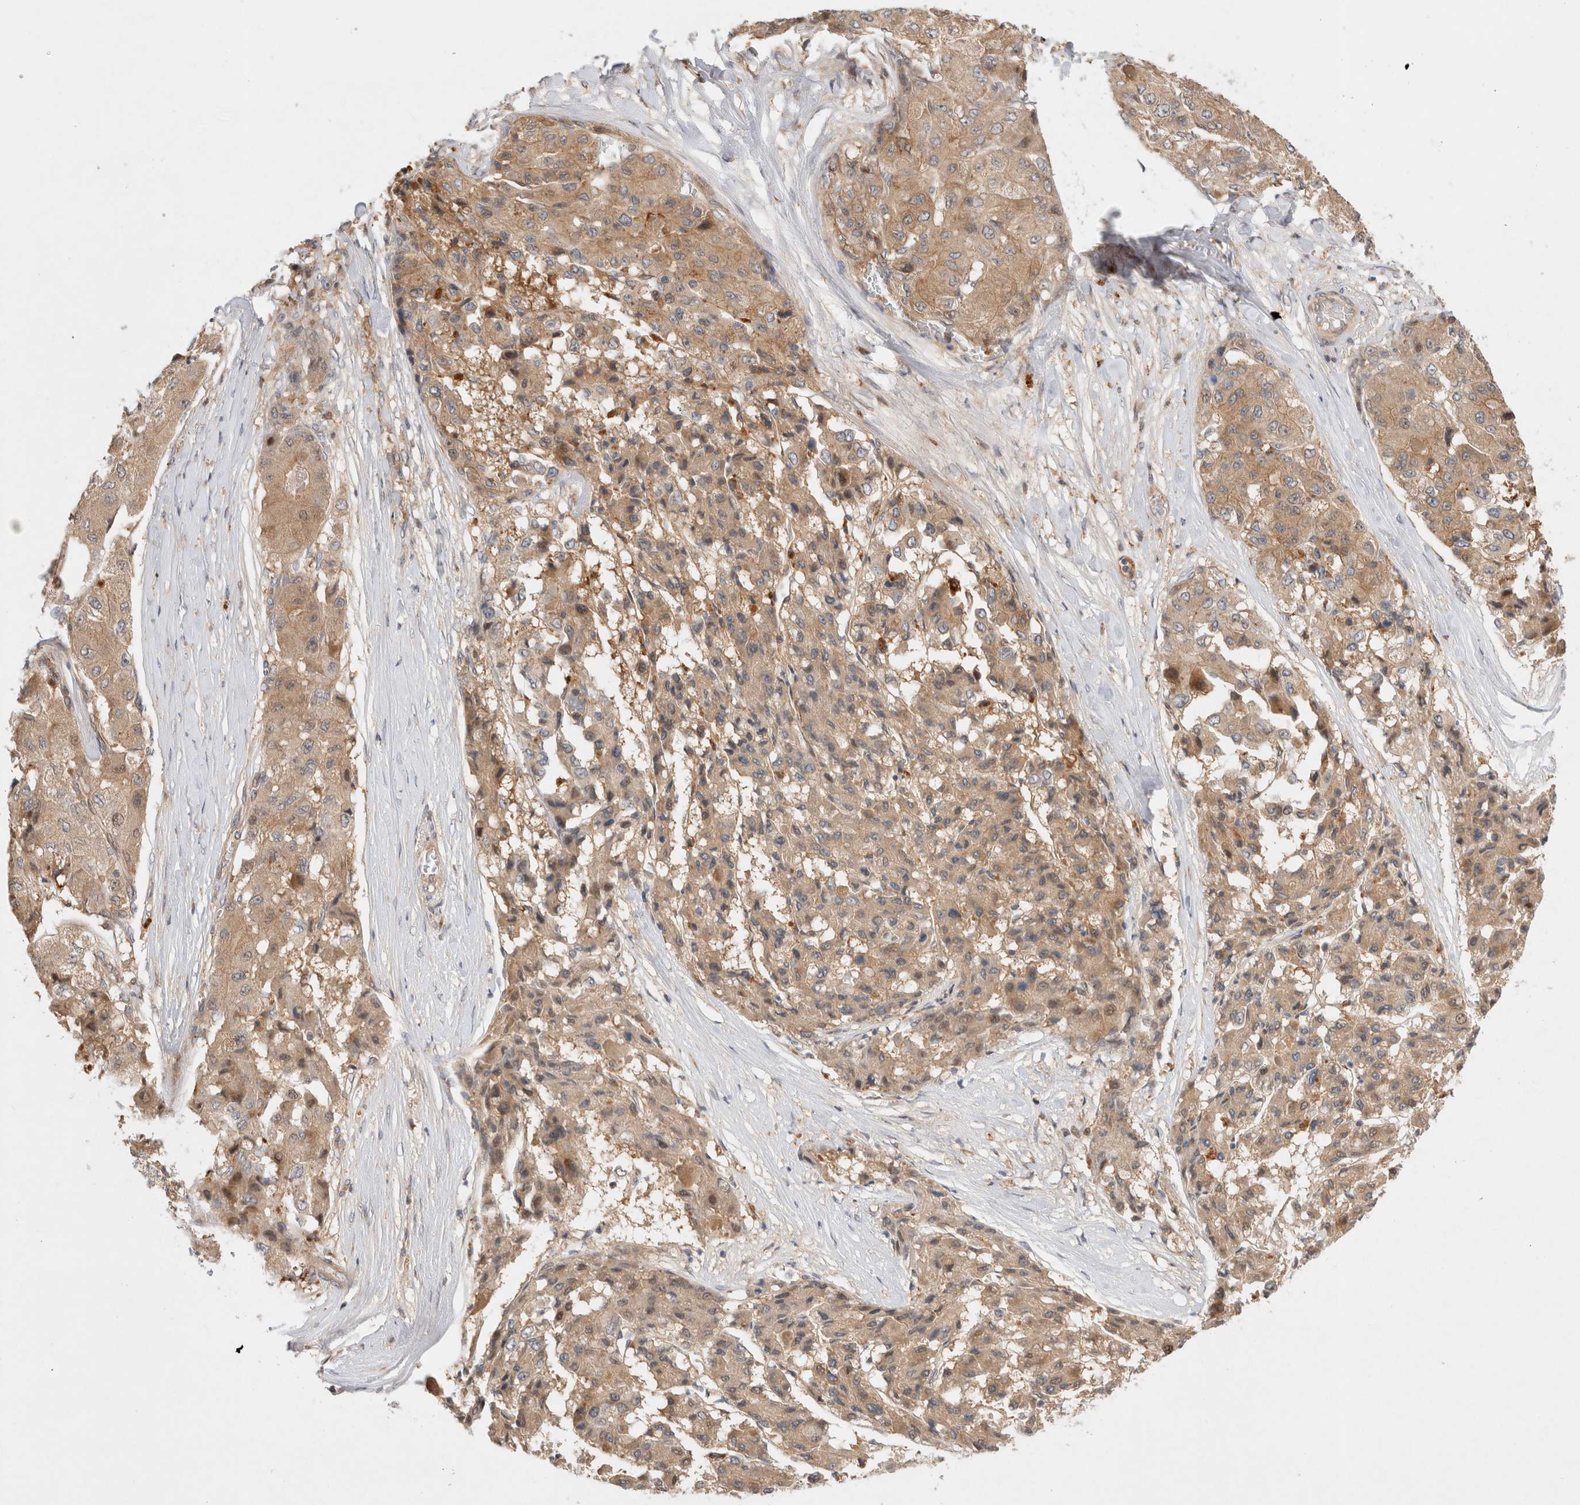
{"staining": {"intensity": "weak", "quantity": ">75%", "location": "cytoplasmic/membranous"}, "tissue": "liver cancer", "cell_type": "Tumor cells", "image_type": "cancer", "snomed": [{"axis": "morphology", "description": "Carcinoma, Hepatocellular, NOS"}, {"axis": "topography", "description": "Liver"}], "caption": "Brown immunohistochemical staining in human hepatocellular carcinoma (liver) shows weak cytoplasmic/membranous expression in approximately >75% of tumor cells.", "gene": "HTT", "patient": {"sex": "male", "age": 80}}